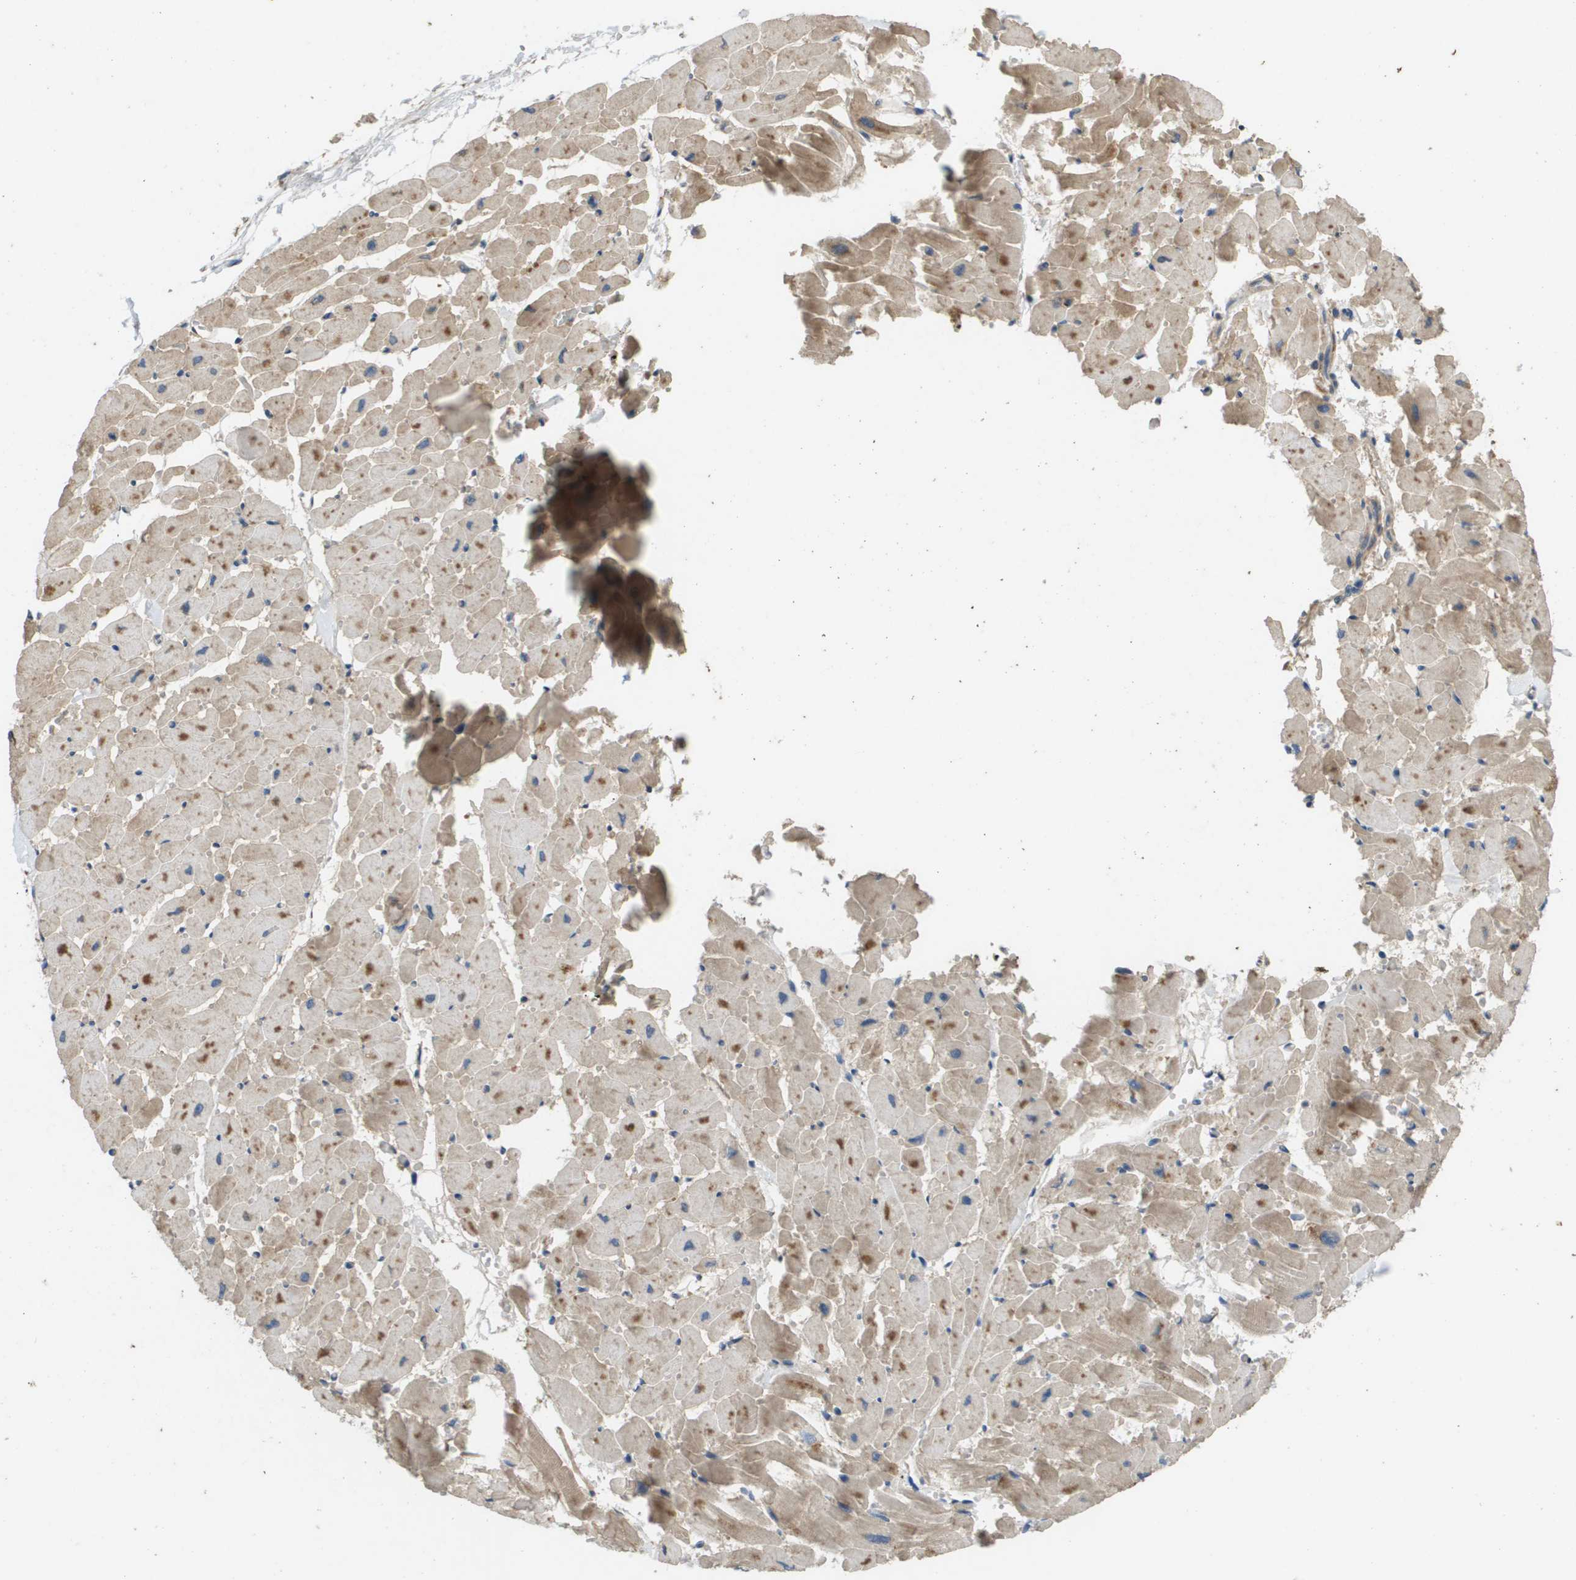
{"staining": {"intensity": "moderate", "quantity": "25%-75%", "location": "cytoplasmic/membranous"}, "tissue": "heart muscle", "cell_type": "Cardiomyocytes", "image_type": "normal", "snomed": [{"axis": "morphology", "description": "Normal tissue, NOS"}, {"axis": "topography", "description": "Heart"}], "caption": "Immunohistochemistry (IHC) (DAB) staining of unremarkable heart muscle reveals moderate cytoplasmic/membranous protein positivity in about 25%-75% of cardiomyocytes. (brown staining indicates protein expression, while blue staining denotes nuclei).", "gene": "KRT23", "patient": {"sex": "female", "age": 19}}